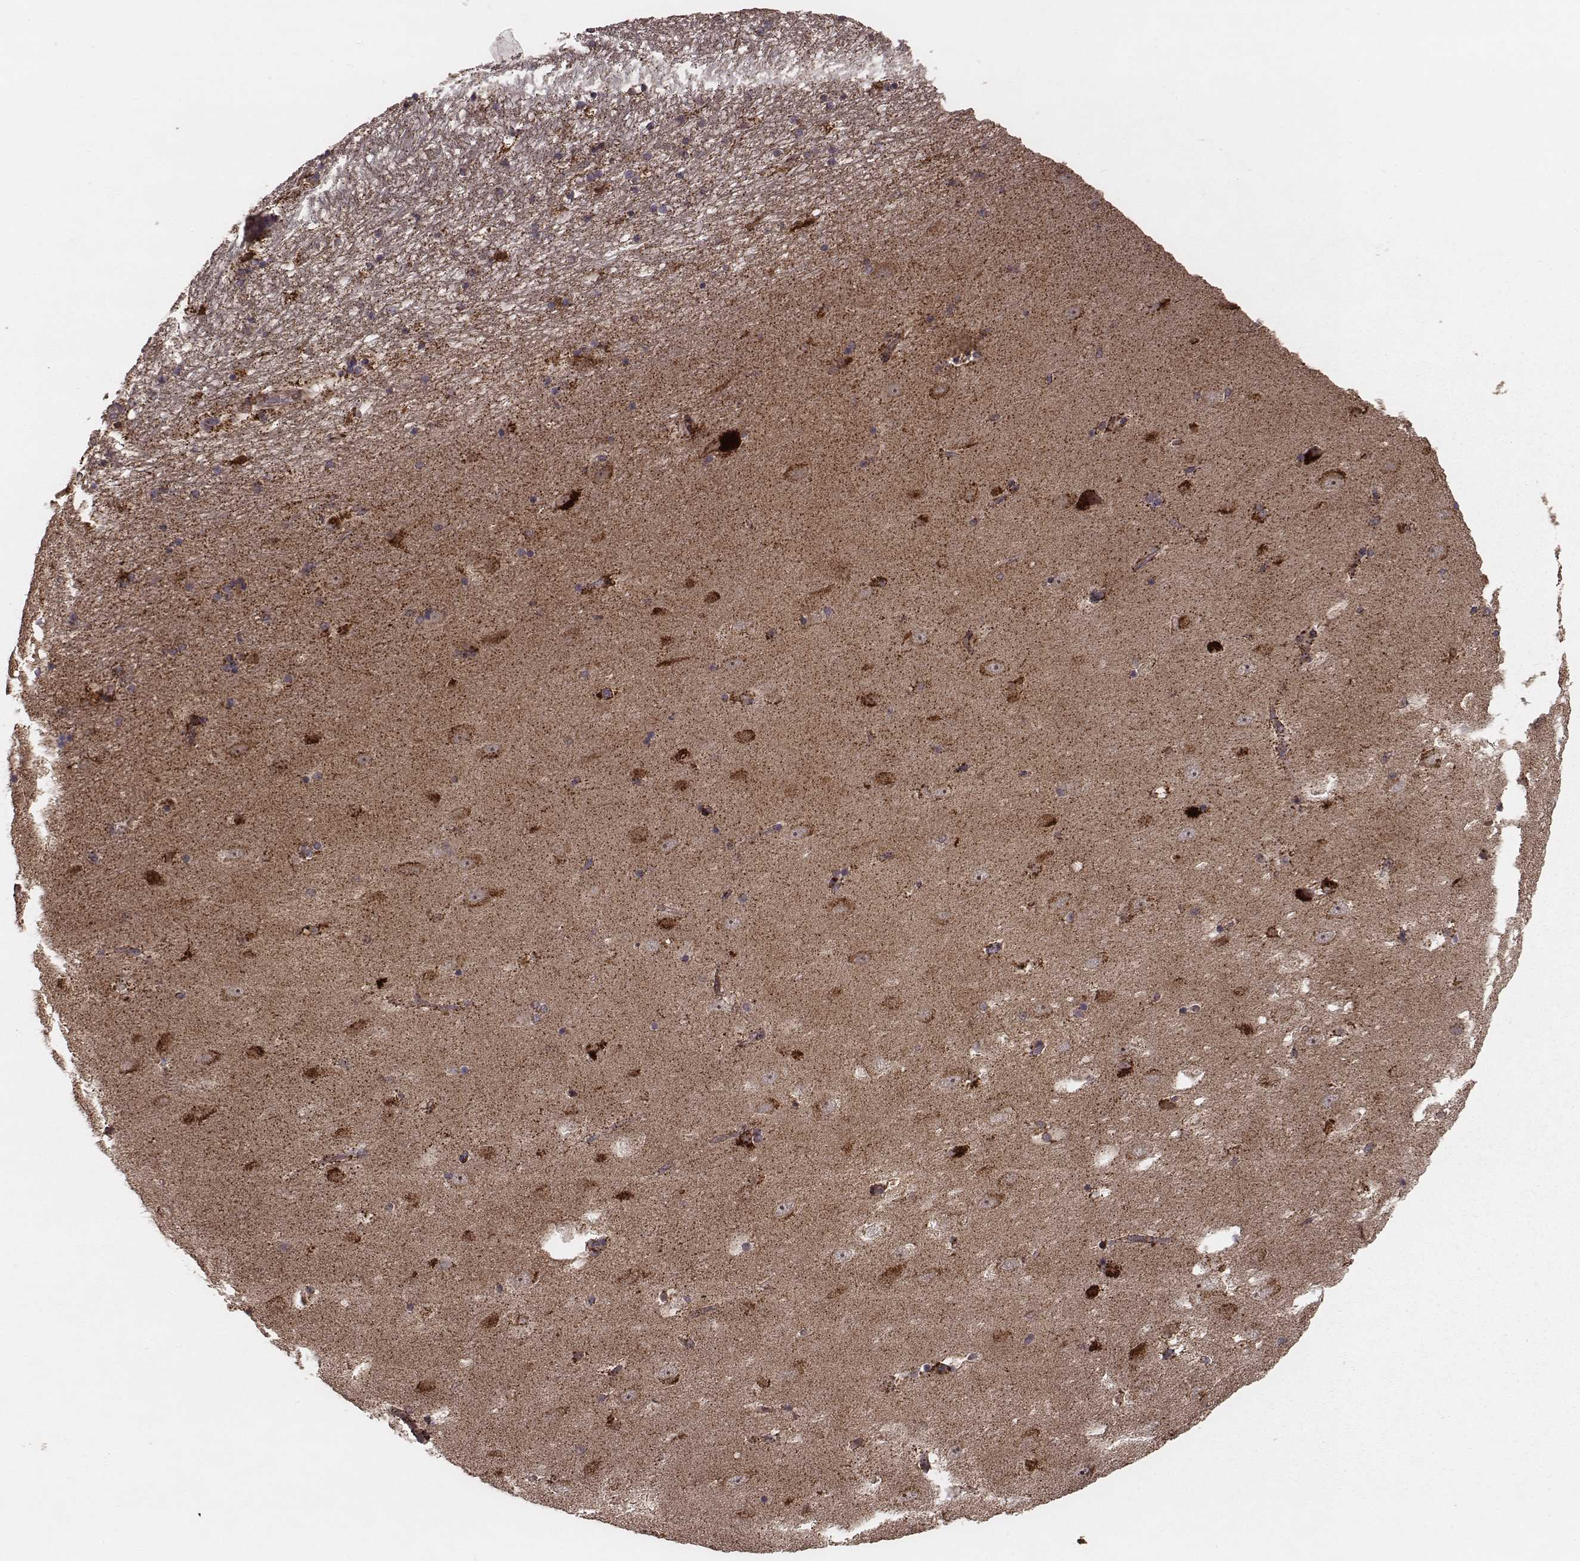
{"staining": {"intensity": "strong", "quantity": "<25%", "location": "cytoplasmic/membranous"}, "tissue": "hippocampus", "cell_type": "Glial cells", "image_type": "normal", "snomed": [{"axis": "morphology", "description": "Normal tissue, NOS"}, {"axis": "topography", "description": "Hippocampus"}], "caption": "IHC staining of benign hippocampus, which exhibits medium levels of strong cytoplasmic/membranous positivity in approximately <25% of glial cells indicating strong cytoplasmic/membranous protein expression. The staining was performed using DAB (3,3'-diaminobenzidine) (brown) for protein detection and nuclei were counterstained in hematoxylin (blue).", "gene": "ZDHHC21", "patient": {"sex": "male", "age": 58}}